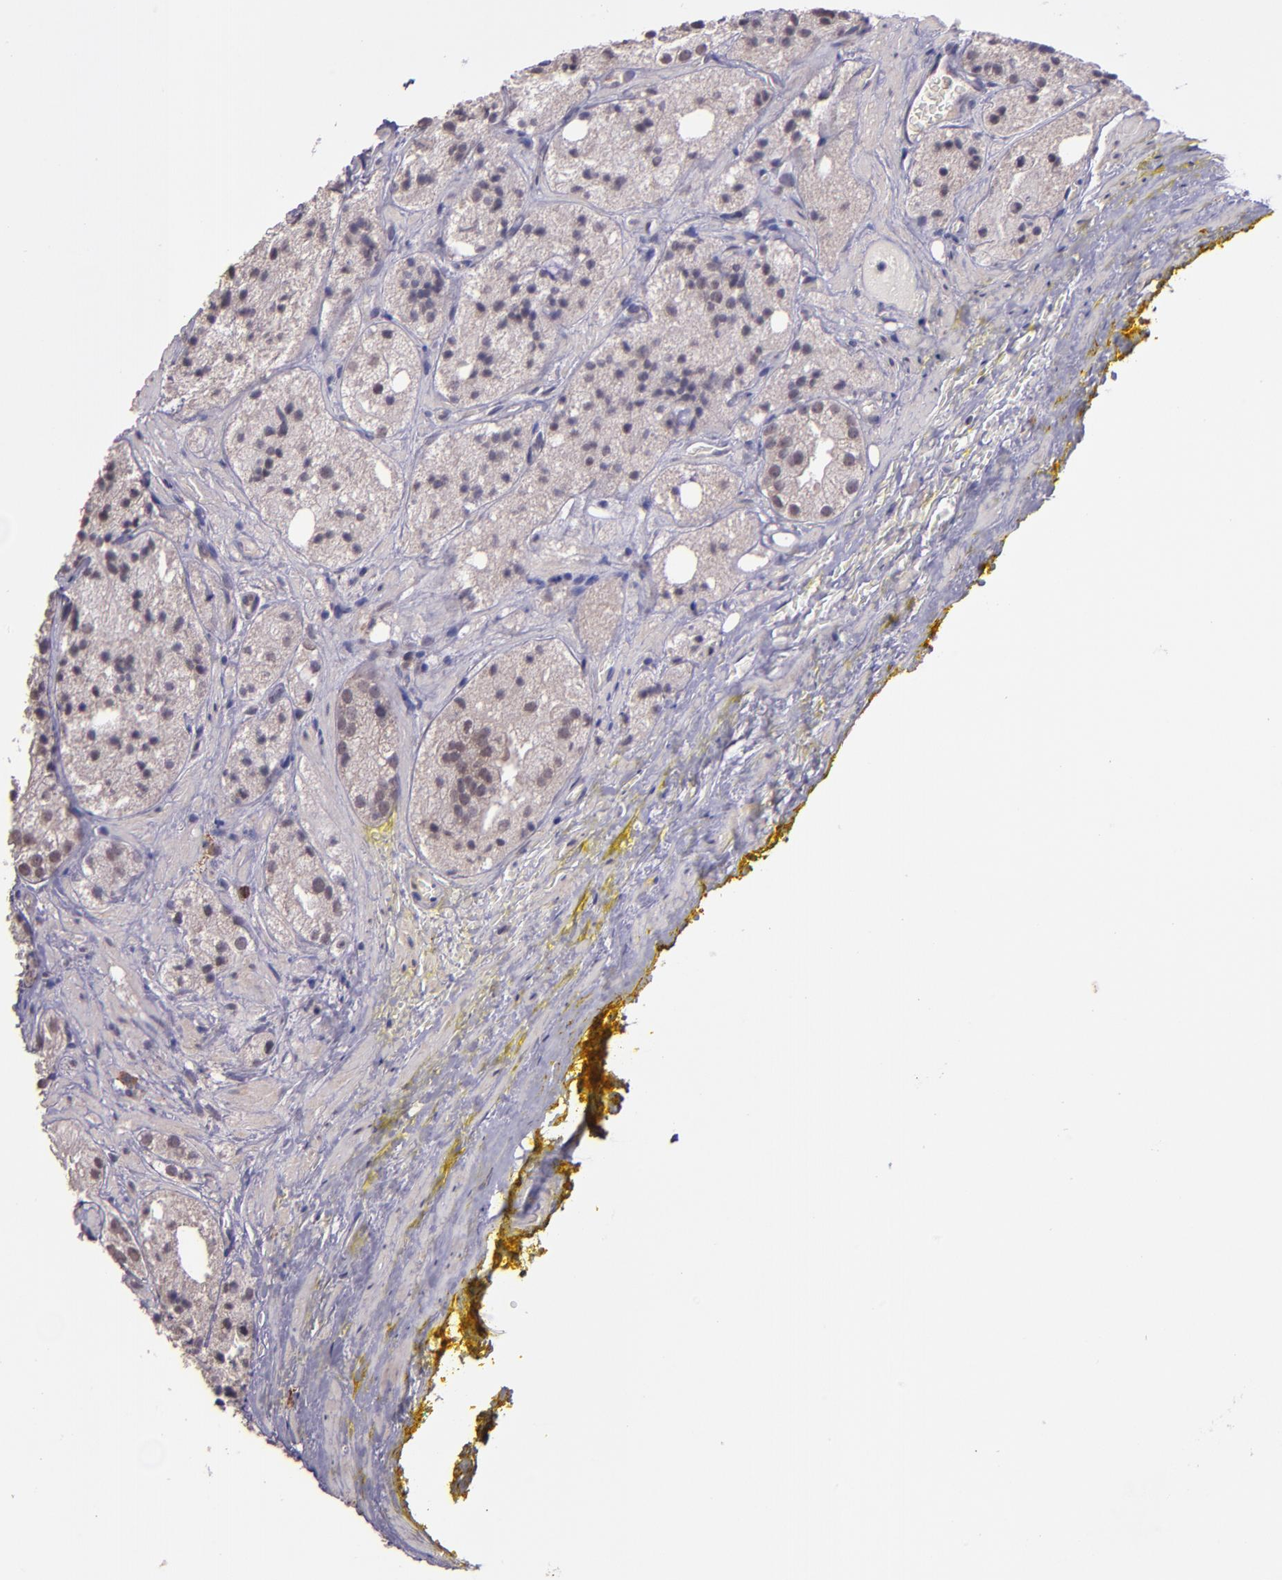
{"staining": {"intensity": "weak", "quantity": ">75%", "location": "cytoplasmic/membranous"}, "tissue": "prostate cancer", "cell_type": "Tumor cells", "image_type": "cancer", "snomed": [{"axis": "morphology", "description": "Adenocarcinoma, Low grade"}, {"axis": "topography", "description": "Prostate"}], "caption": "Protein analysis of prostate cancer tissue demonstrates weak cytoplasmic/membranous positivity in about >75% of tumor cells.", "gene": "TAF7L", "patient": {"sex": "male", "age": 60}}